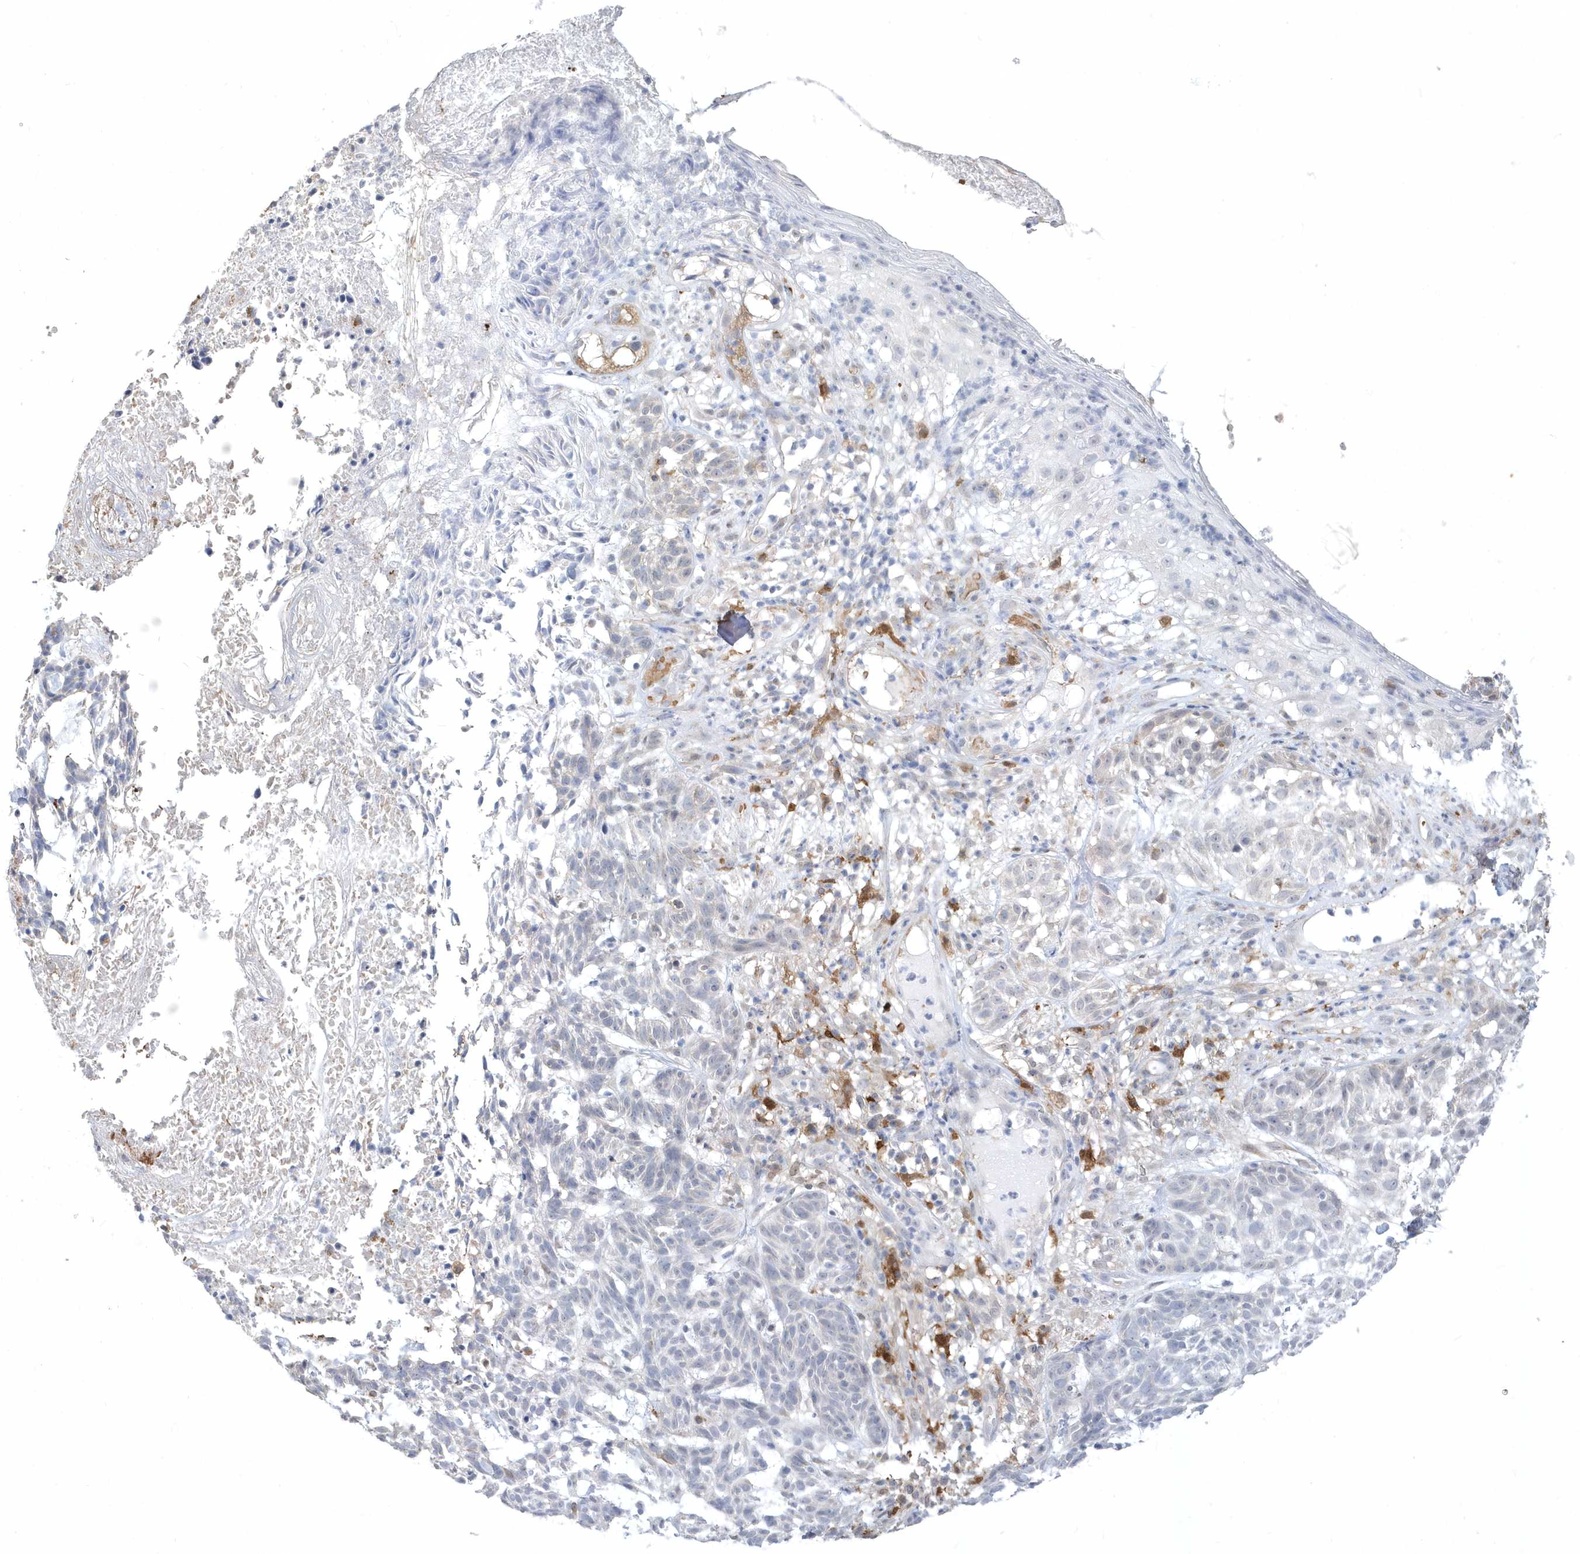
{"staining": {"intensity": "negative", "quantity": "none", "location": "none"}, "tissue": "skin cancer", "cell_type": "Tumor cells", "image_type": "cancer", "snomed": [{"axis": "morphology", "description": "Basal cell carcinoma"}, {"axis": "topography", "description": "Skin"}], "caption": "An immunohistochemistry (IHC) photomicrograph of skin basal cell carcinoma is shown. There is no staining in tumor cells of skin basal cell carcinoma.", "gene": "TSPEAR", "patient": {"sex": "male", "age": 85}}